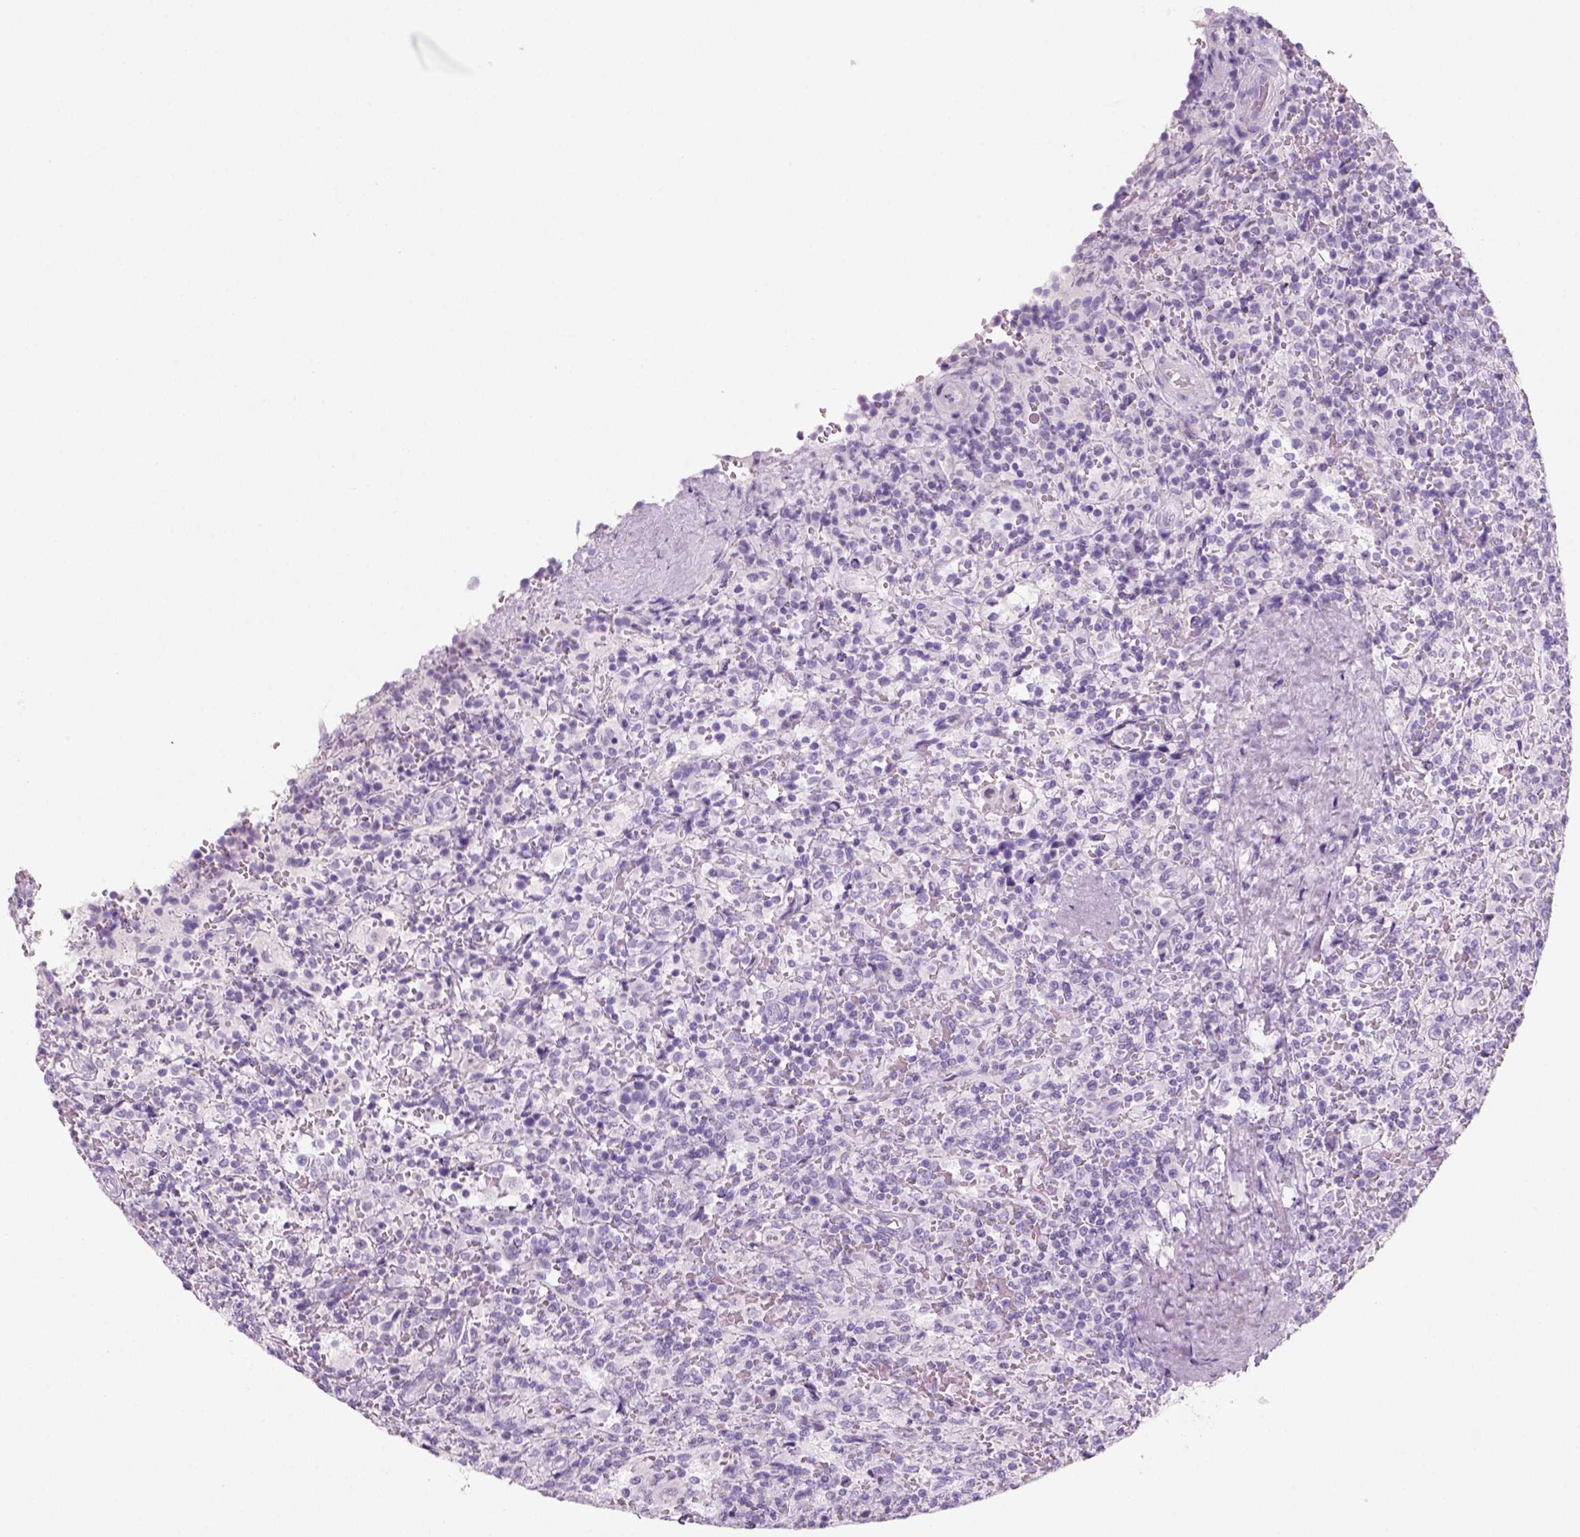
{"staining": {"intensity": "negative", "quantity": "none", "location": "none"}, "tissue": "lymphoma", "cell_type": "Tumor cells", "image_type": "cancer", "snomed": [{"axis": "morphology", "description": "Malignant lymphoma, non-Hodgkin's type, Low grade"}, {"axis": "topography", "description": "Spleen"}], "caption": "An immunohistochemistry (IHC) photomicrograph of lymphoma is shown. There is no staining in tumor cells of lymphoma. The staining is performed using DAB brown chromogen with nuclei counter-stained in using hematoxylin.", "gene": "KRTAP11-1", "patient": {"sex": "male", "age": 62}}